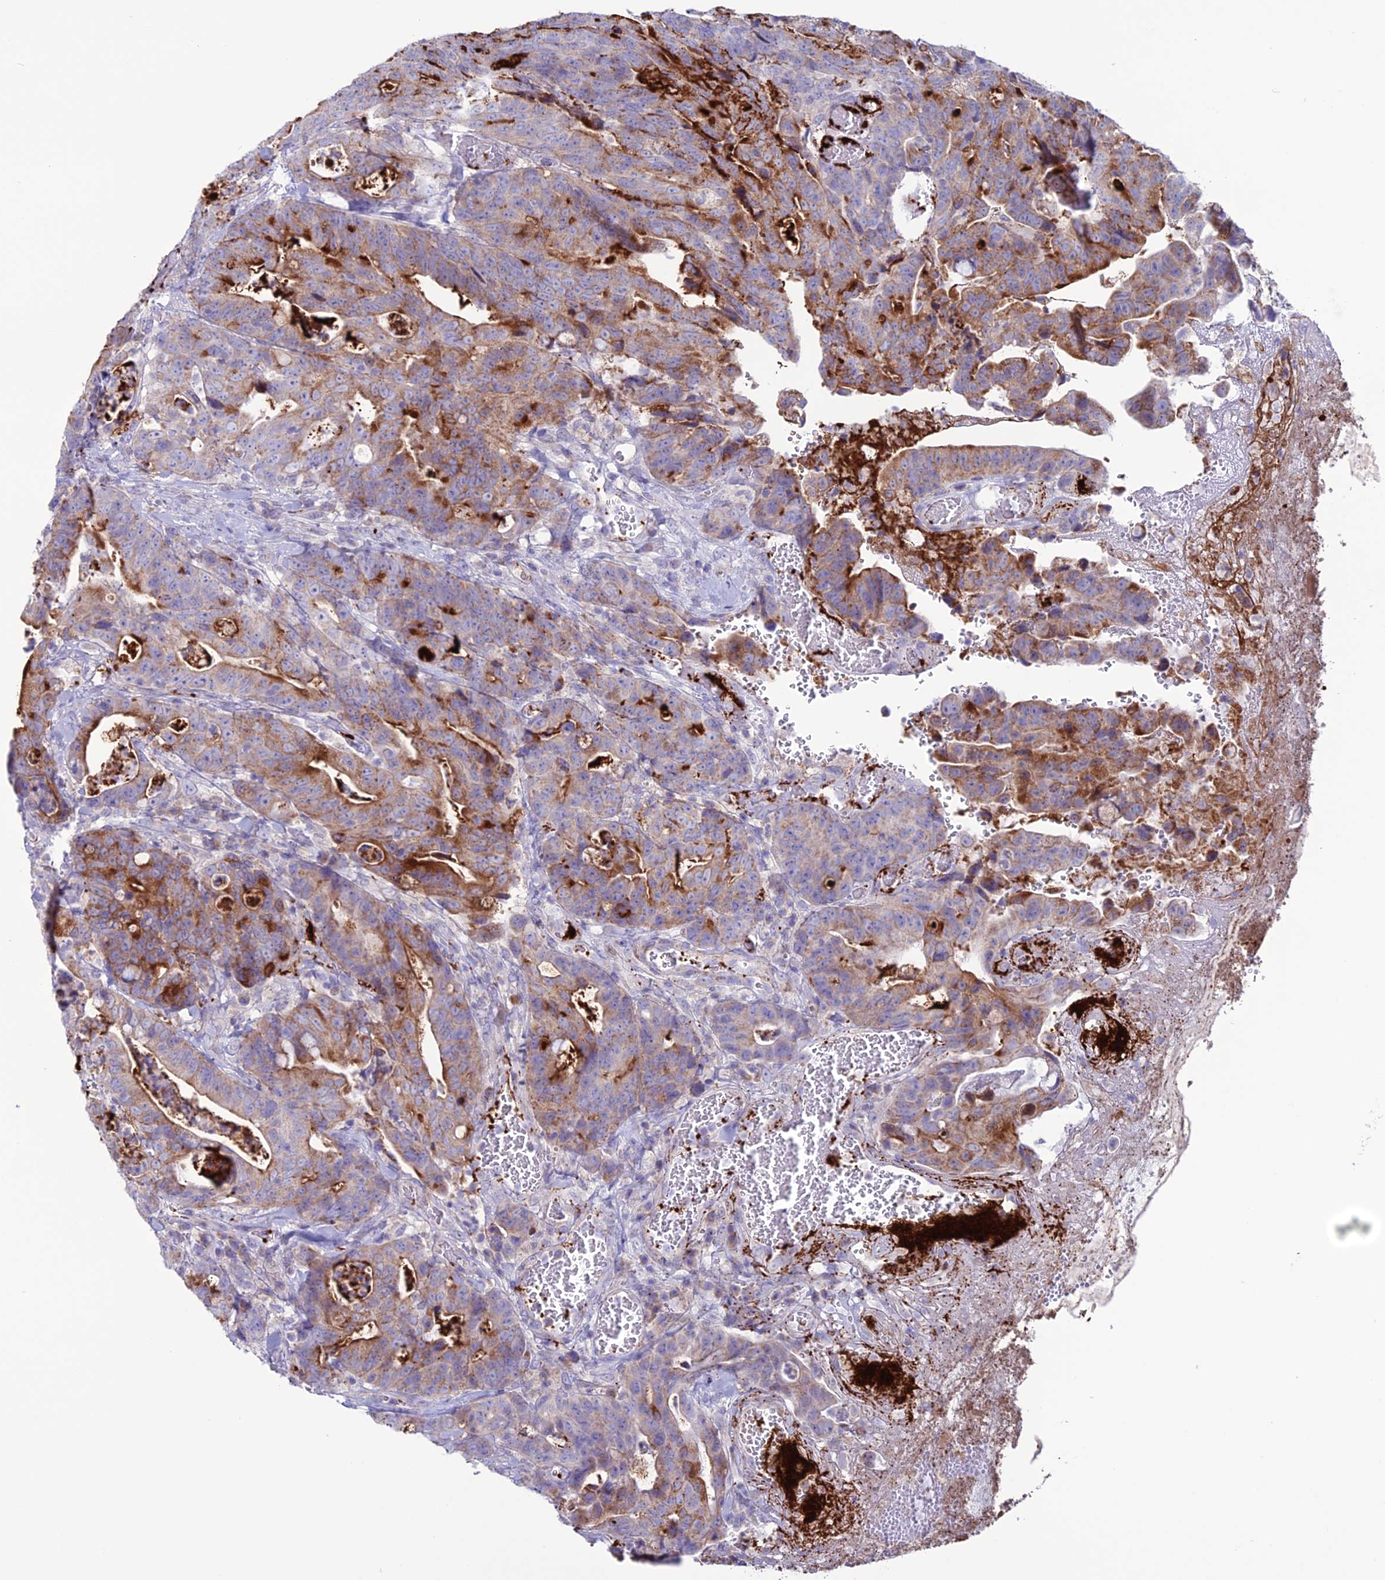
{"staining": {"intensity": "strong", "quantity": "<25%", "location": "cytoplasmic/membranous"}, "tissue": "colorectal cancer", "cell_type": "Tumor cells", "image_type": "cancer", "snomed": [{"axis": "morphology", "description": "Adenocarcinoma, NOS"}, {"axis": "topography", "description": "Colon"}], "caption": "Immunohistochemistry image of neoplastic tissue: human colorectal adenocarcinoma stained using IHC exhibits medium levels of strong protein expression localized specifically in the cytoplasmic/membranous of tumor cells, appearing as a cytoplasmic/membranous brown color.", "gene": "C21orf140", "patient": {"sex": "female", "age": 82}}